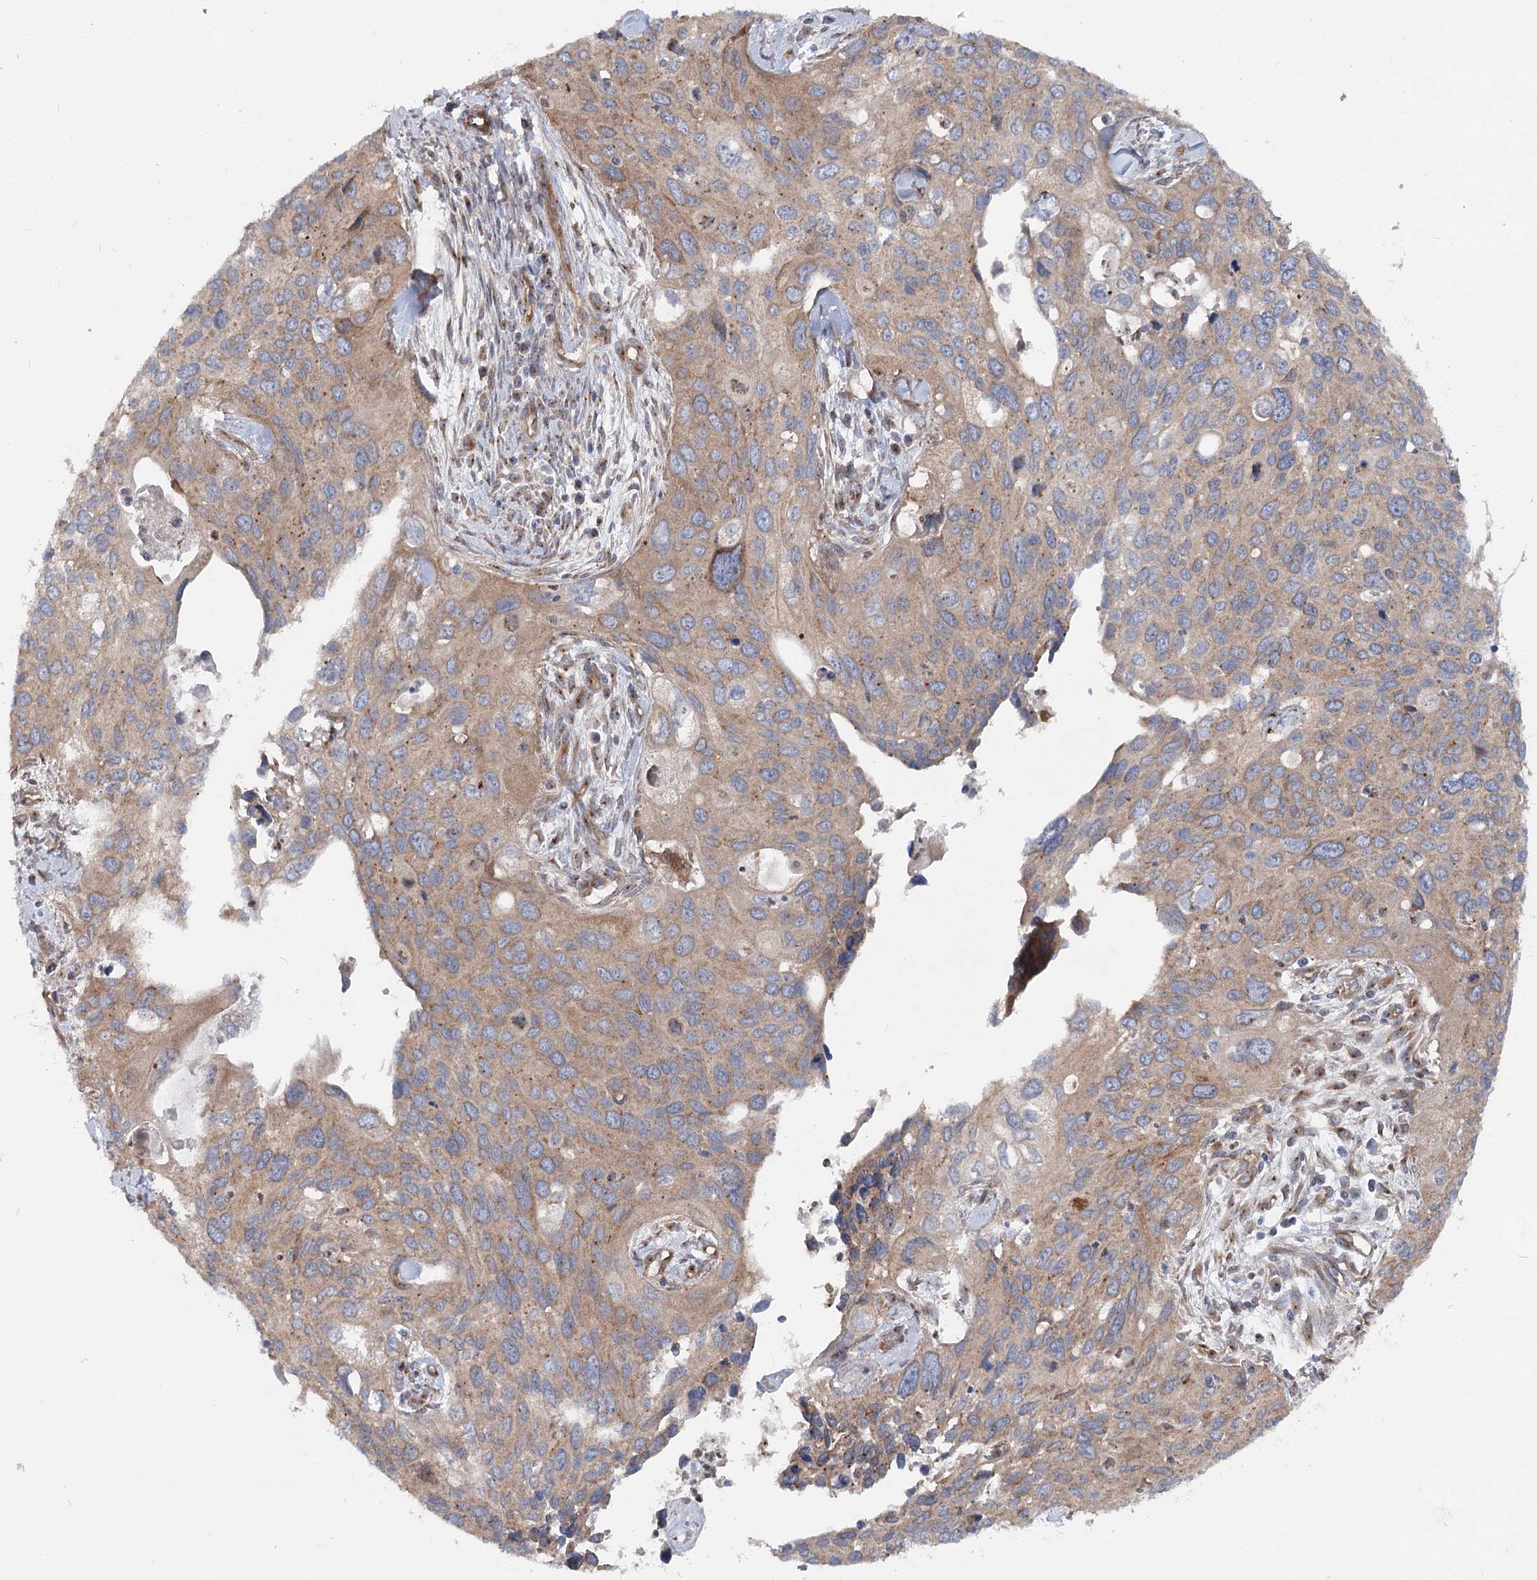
{"staining": {"intensity": "moderate", "quantity": "25%-75%", "location": "cytoplasmic/membranous"}, "tissue": "cervical cancer", "cell_type": "Tumor cells", "image_type": "cancer", "snomed": [{"axis": "morphology", "description": "Squamous cell carcinoma, NOS"}, {"axis": "topography", "description": "Cervix"}], "caption": "Immunohistochemical staining of human squamous cell carcinoma (cervical) demonstrates medium levels of moderate cytoplasmic/membranous positivity in about 25%-75% of tumor cells.", "gene": "SCN11A", "patient": {"sex": "female", "age": 55}}